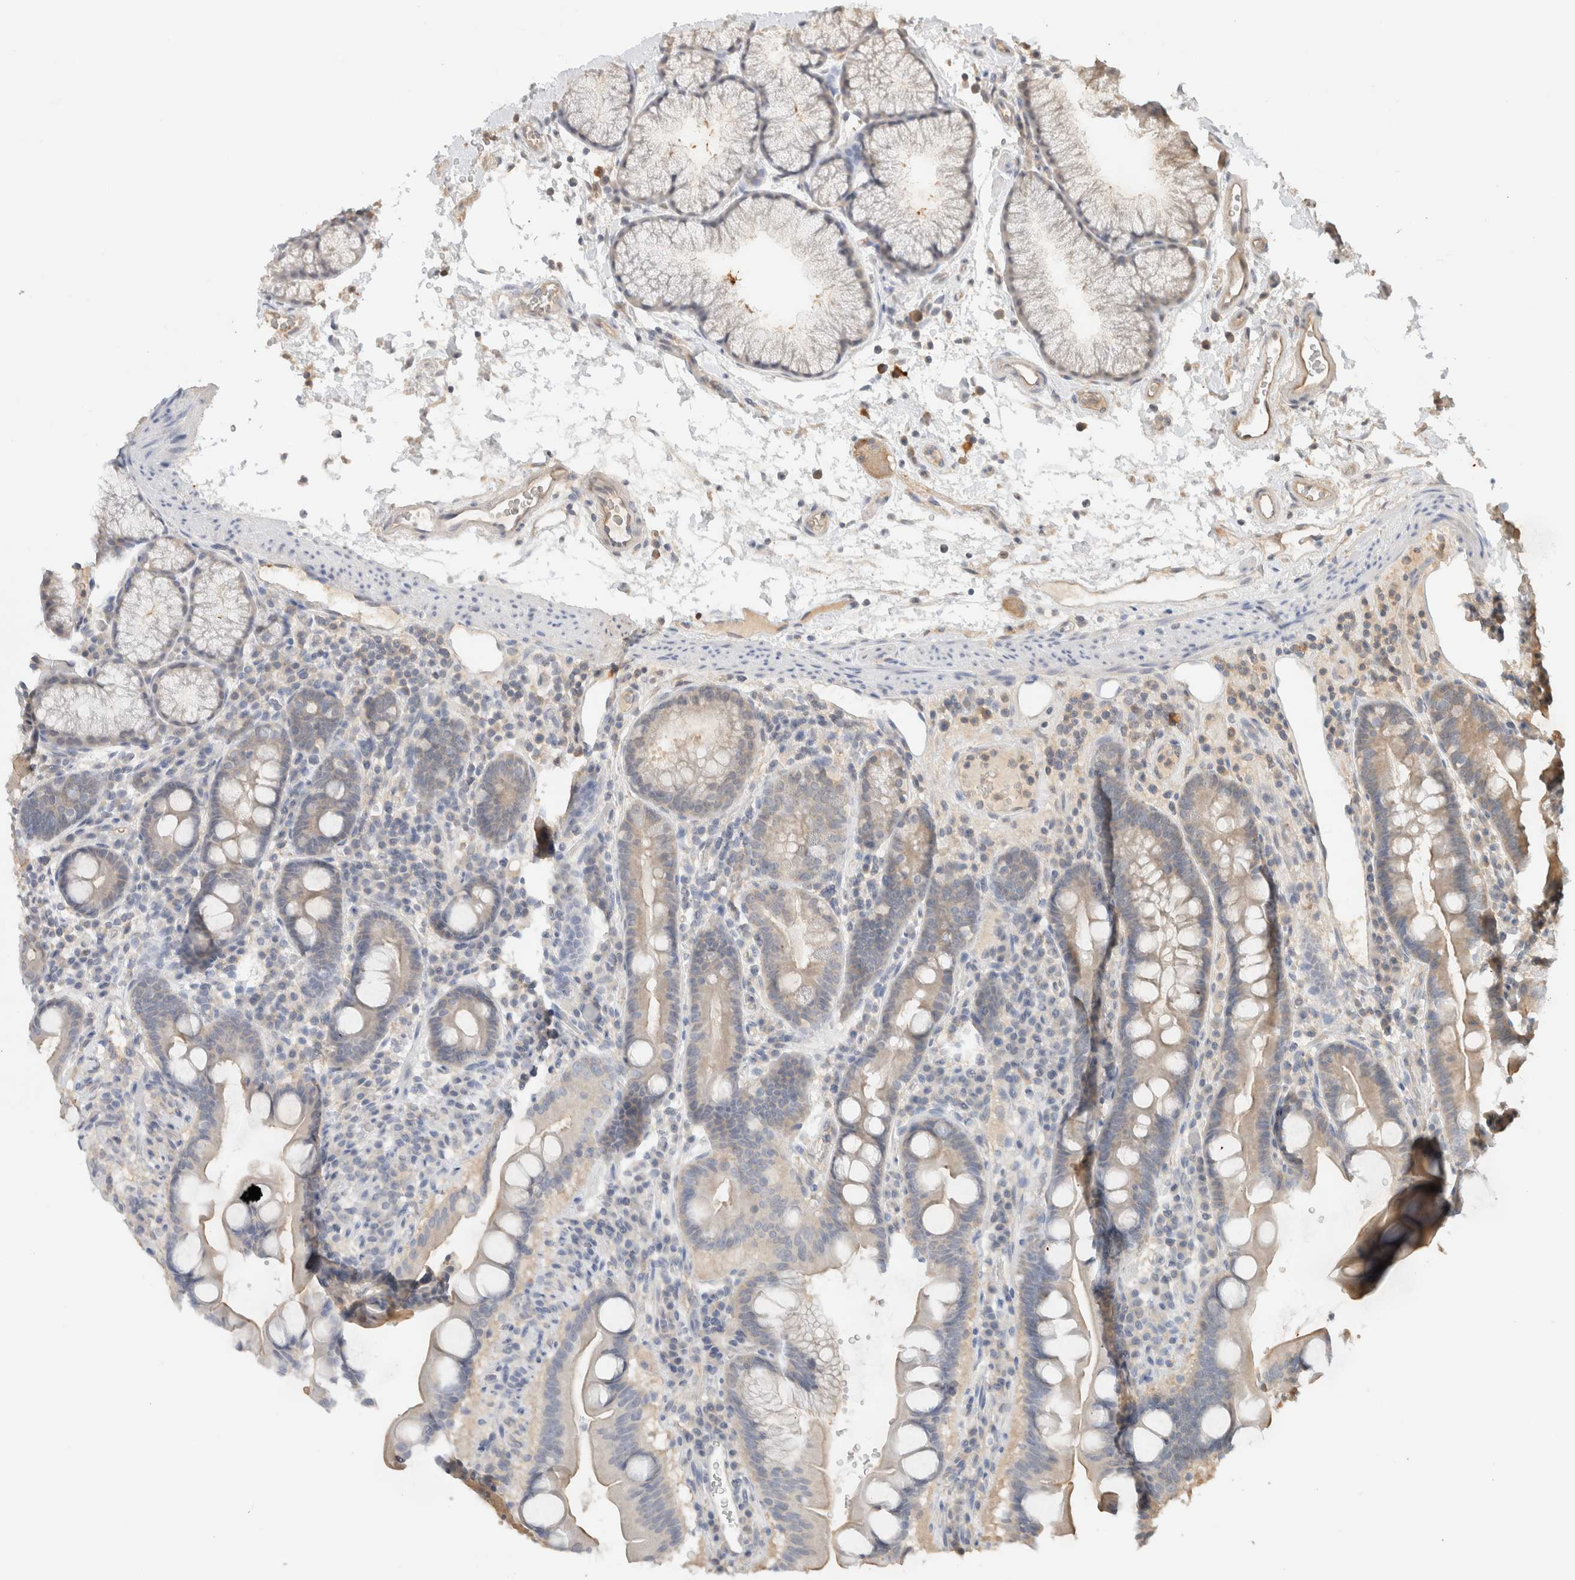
{"staining": {"intensity": "weak", "quantity": "<25%", "location": "cytoplasmic/membranous"}, "tissue": "duodenum", "cell_type": "Glandular cells", "image_type": "normal", "snomed": [{"axis": "morphology", "description": "Normal tissue, NOS"}, {"axis": "topography", "description": "Duodenum"}], "caption": "Immunohistochemical staining of normal duodenum demonstrates no significant expression in glandular cells. Brightfield microscopy of immunohistochemistry stained with DAB (3,3'-diaminobenzidine) (brown) and hematoxylin (blue), captured at high magnification.", "gene": "YWHAH", "patient": {"sex": "male", "age": 54}}